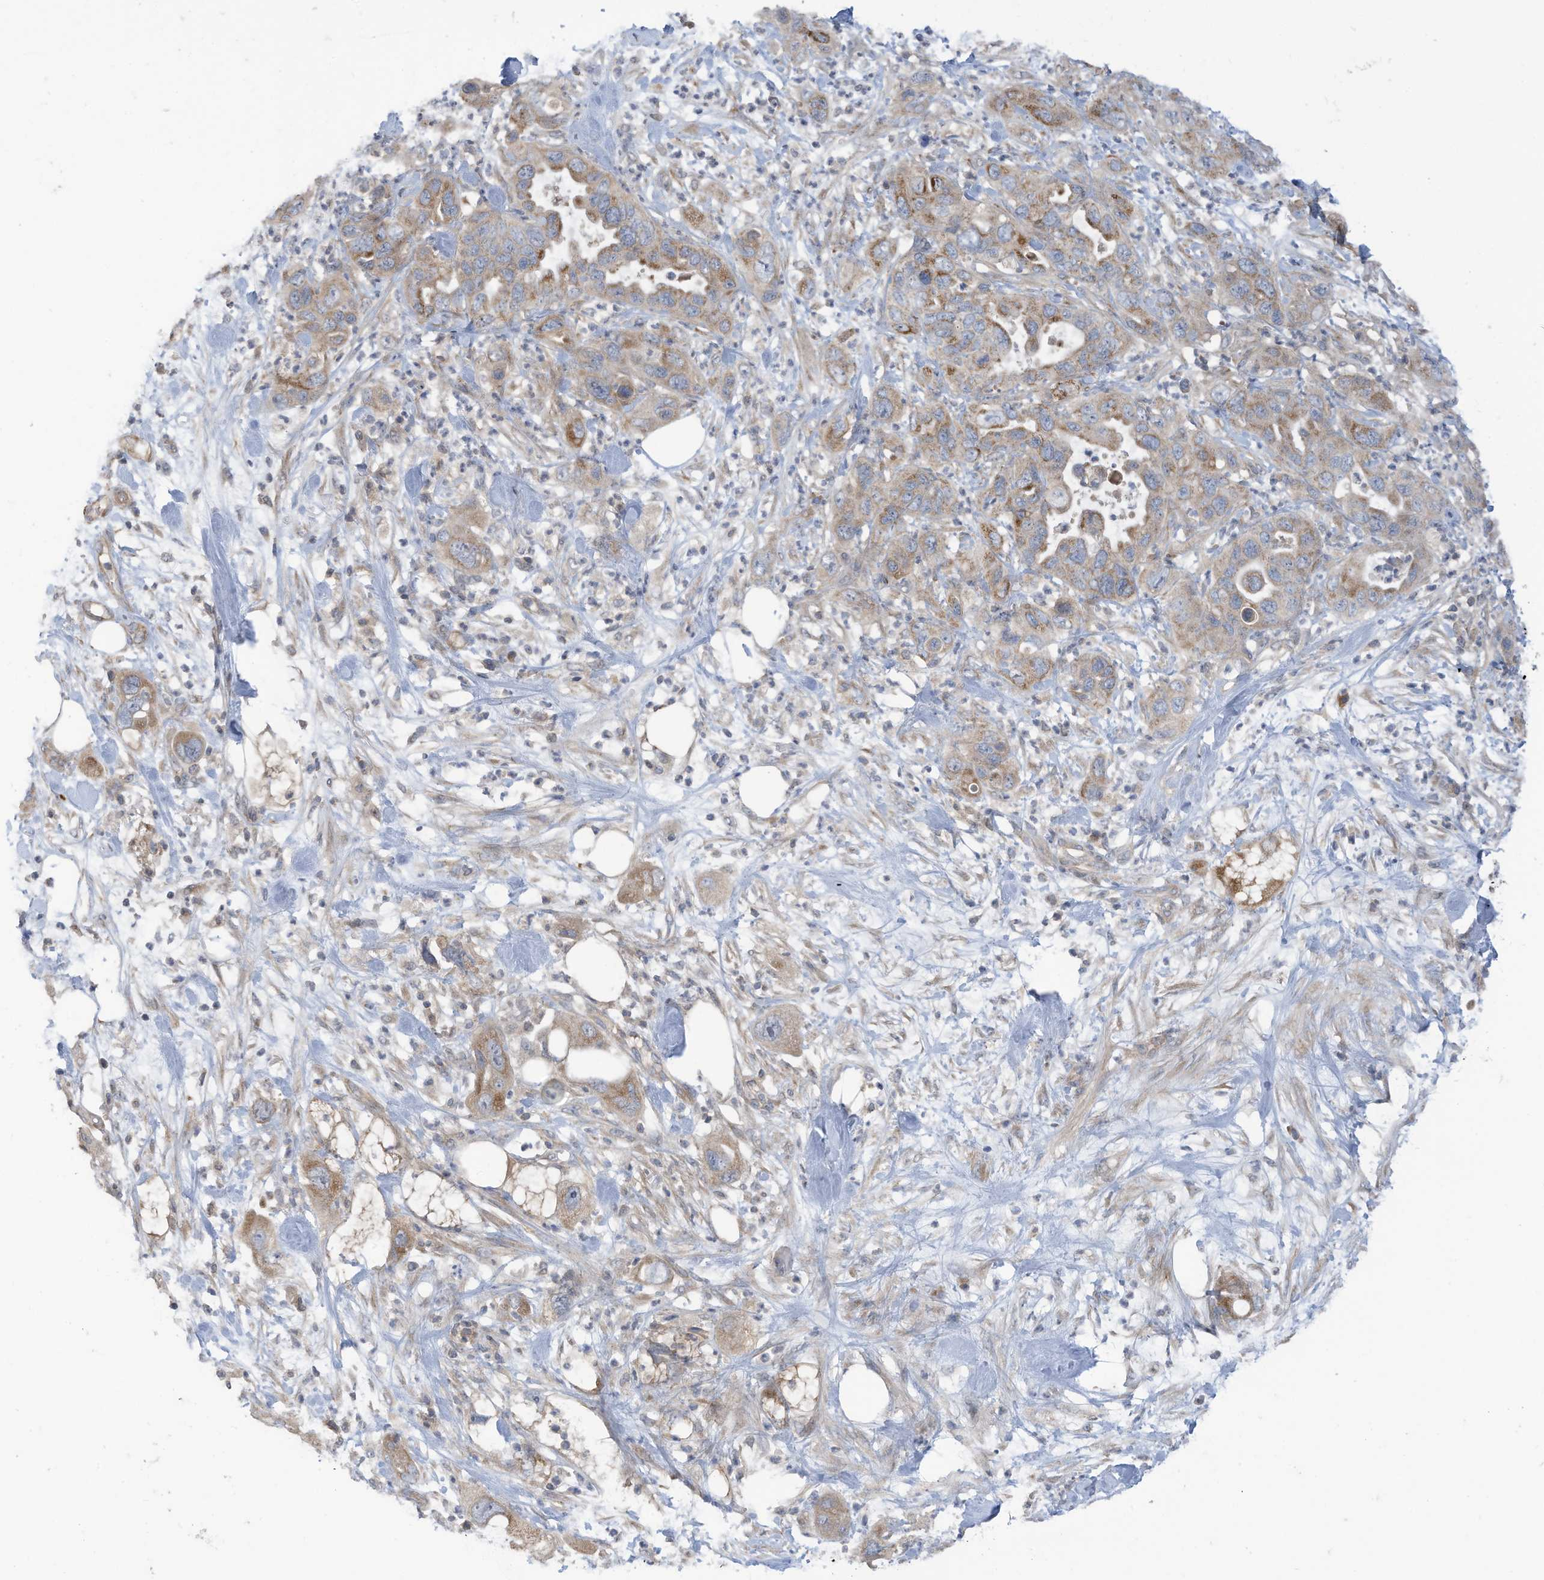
{"staining": {"intensity": "moderate", "quantity": ">75%", "location": "cytoplasmic/membranous"}, "tissue": "pancreatic cancer", "cell_type": "Tumor cells", "image_type": "cancer", "snomed": [{"axis": "morphology", "description": "Adenocarcinoma, NOS"}, {"axis": "topography", "description": "Pancreas"}], "caption": "A medium amount of moderate cytoplasmic/membranous staining is seen in about >75% of tumor cells in pancreatic adenocarcinoma tissue. (DAB = brown stain, brightfield microscopy at high magnification).", "gene": "SCGB1D2", "patient": {"sex": "female", "age": 71}}